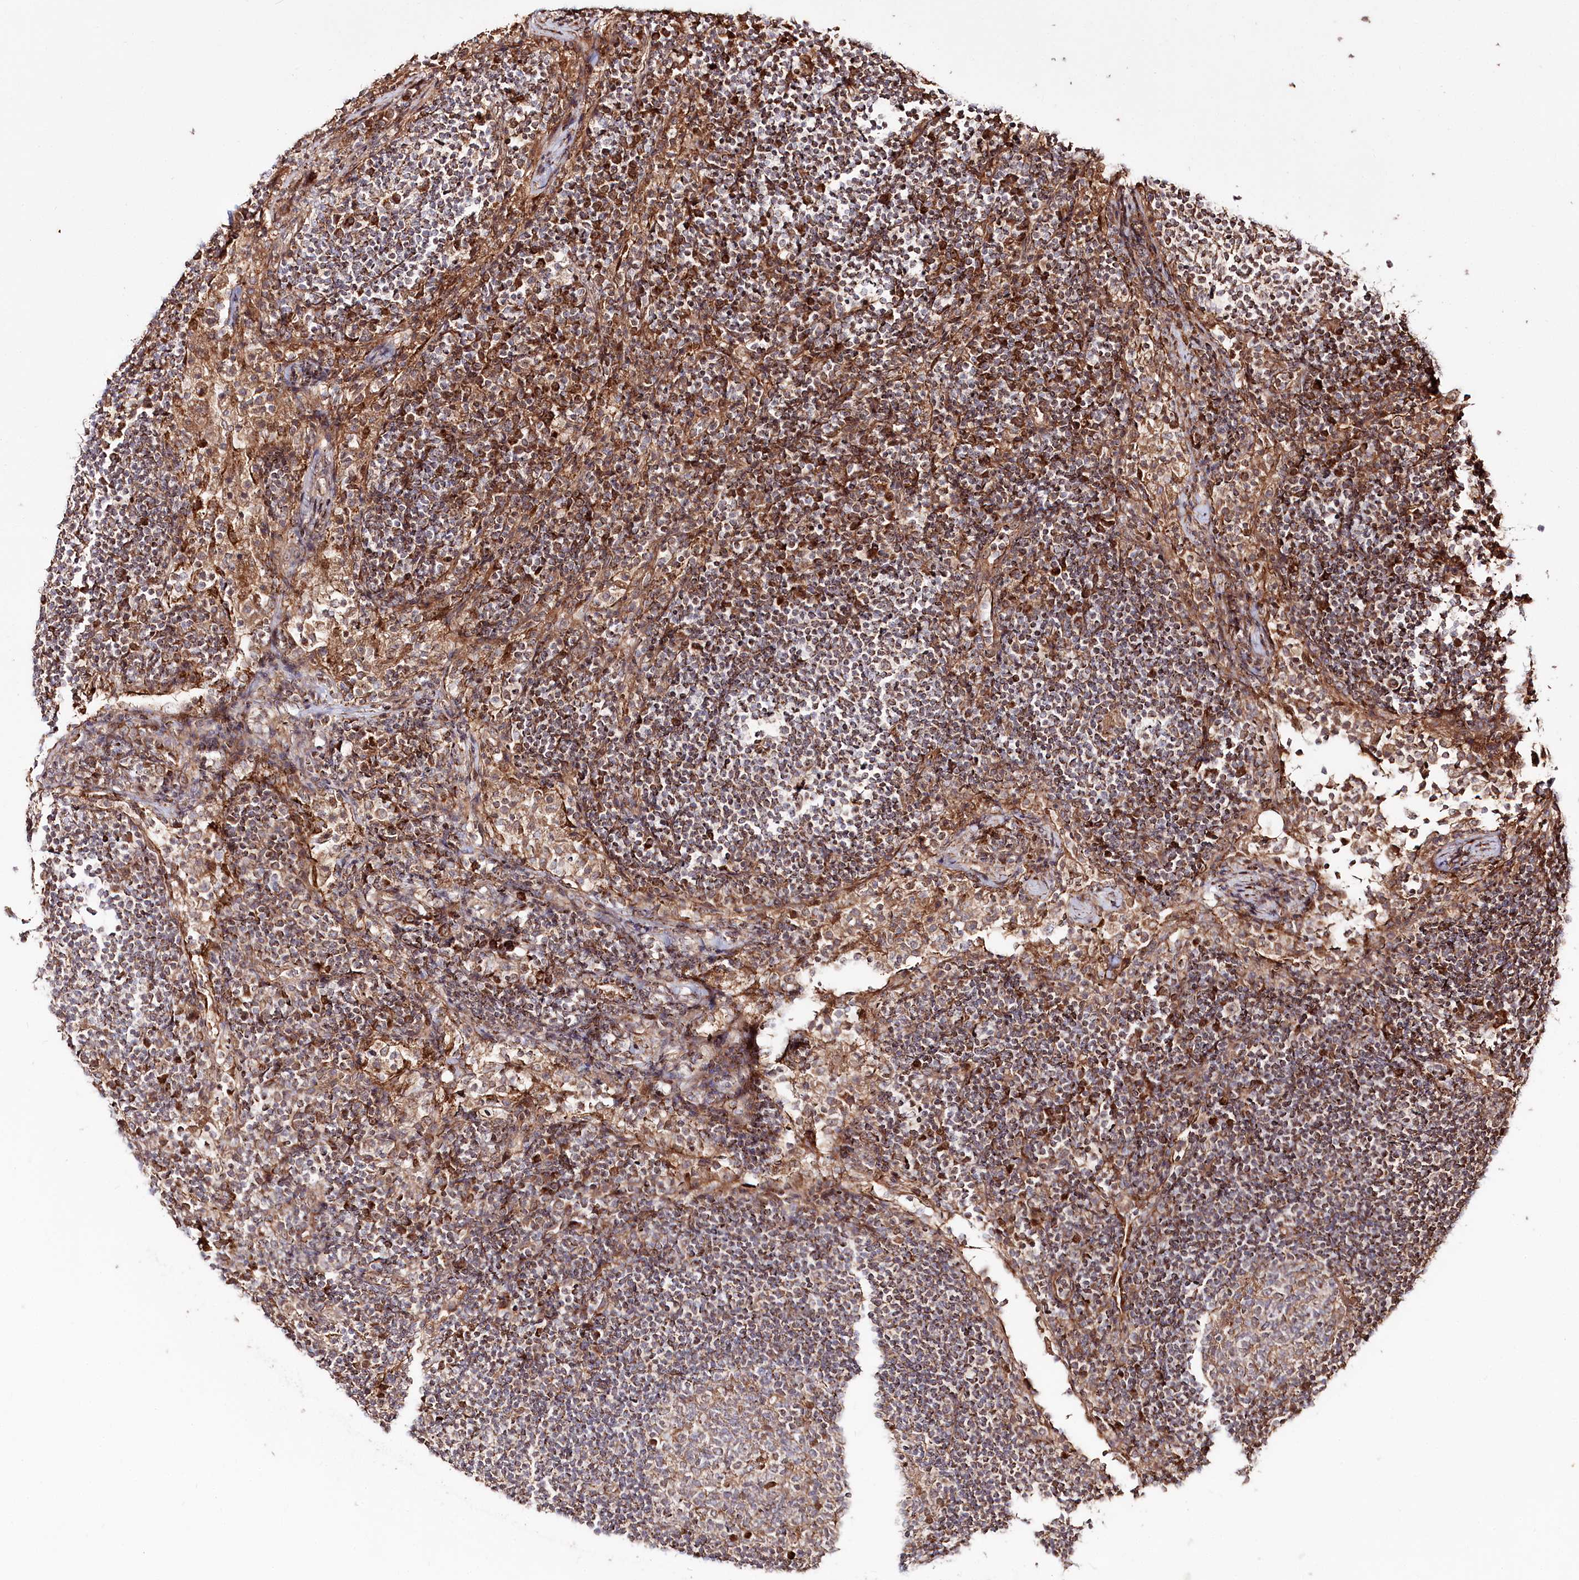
{"staining": {"intensity": "weak", "quantity": ">75%", "location": "cytoplasmic/membranous"}, "tissue": "lymph node", "cell_type": "Germinal center cells", "image_type": "normal", "snomed": [{"axis": "morphology", "description": "Normal tissue, NOS"}, {"axis": "topography", "description": "Lymph node"}], "caption": "A brown stain shows weak cytoplasmic/membranous positivity of a protein in germinal center cells of unremarkable lymph node. The staining was performed using DAB (3,3'-diaminobenzidine), with brown indicating positive protein expression. Nuclei are stained blue with hematoxylin.", "gene": "REXO2", "patient": {"sex": "female", "age": 53}}